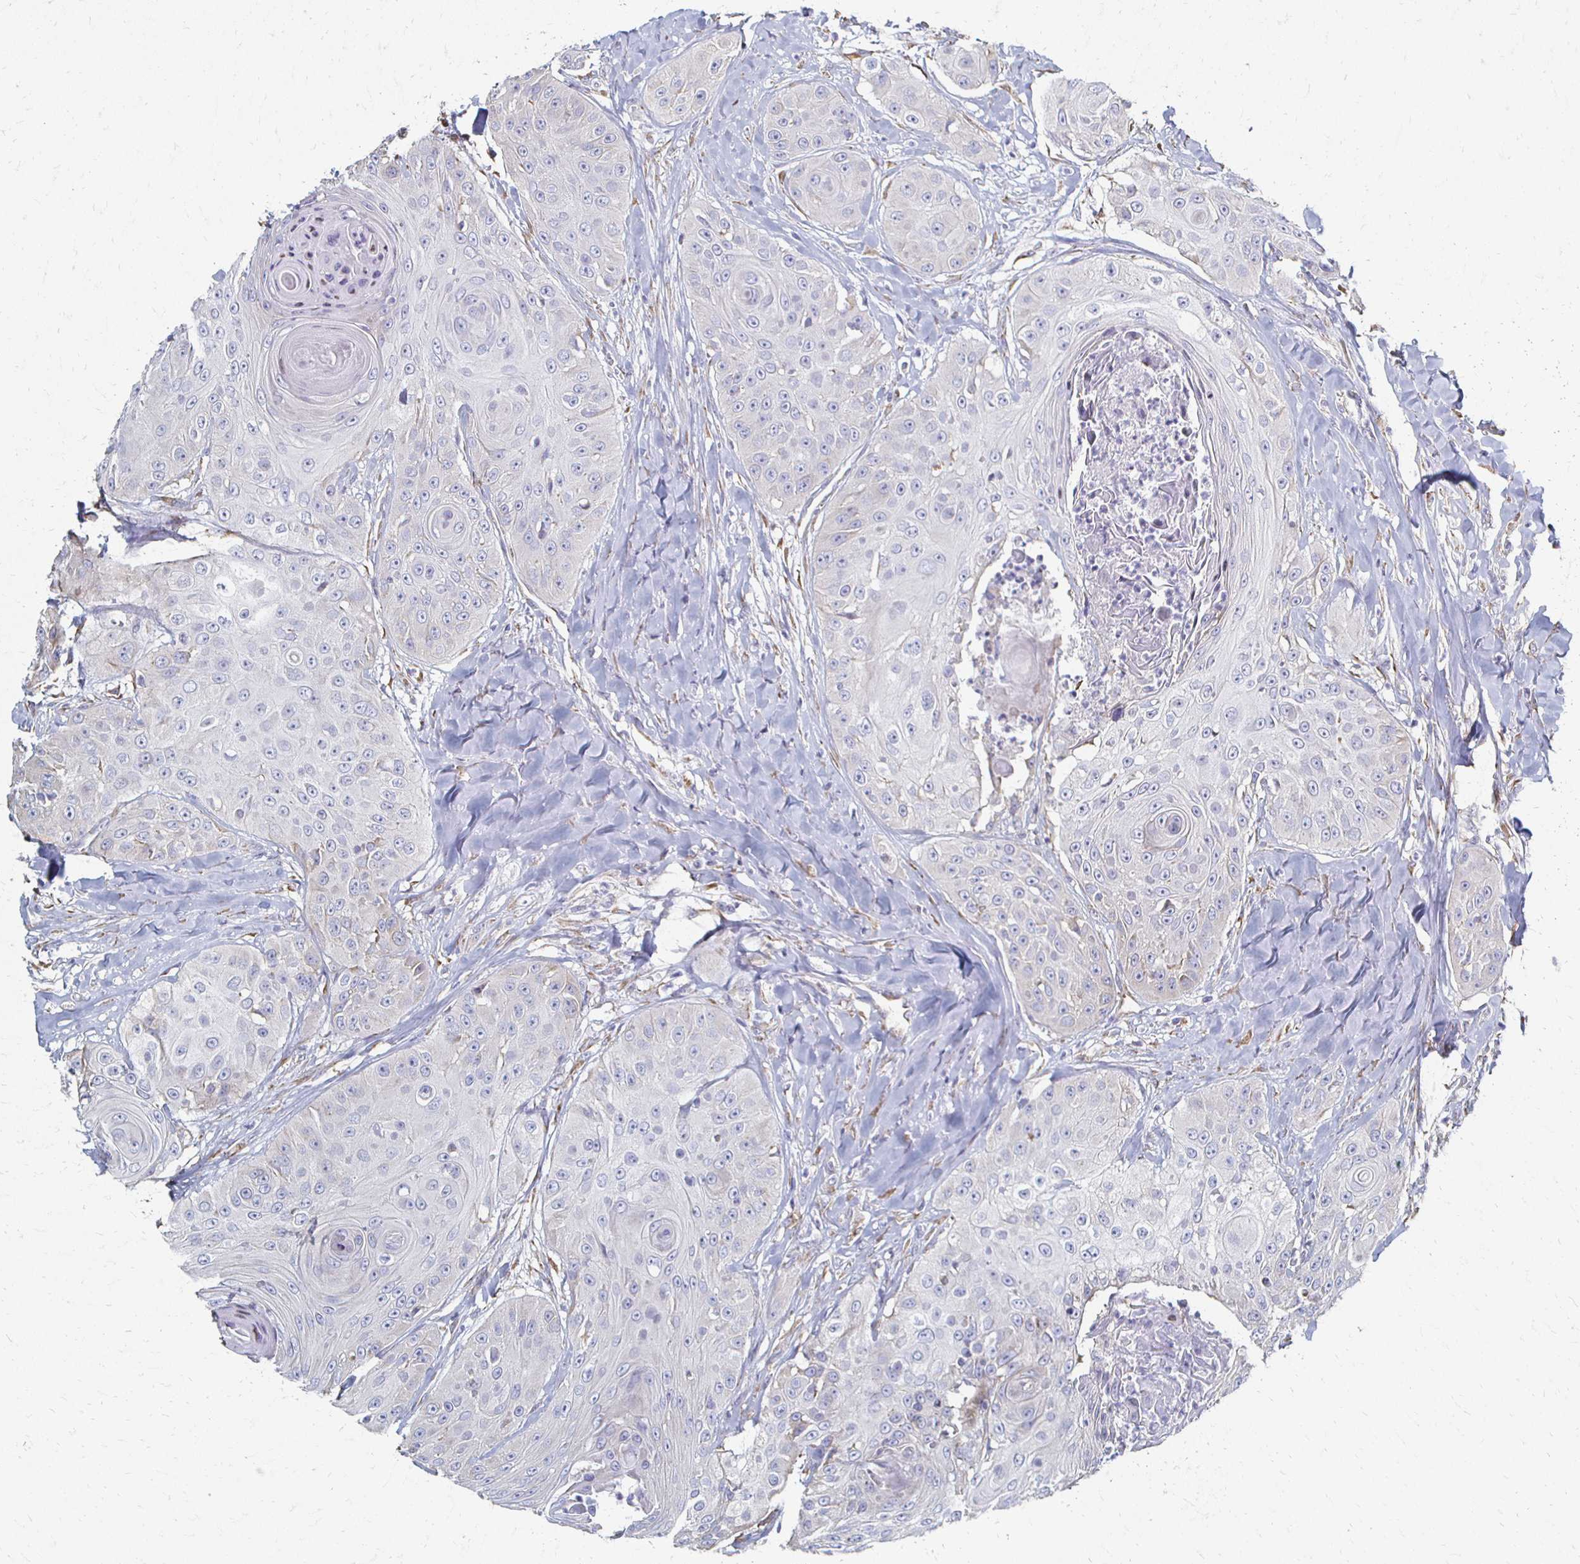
{"staining": {"intensity": "weak", "quantity": "<25%", "location": "cytoplasmic/membranous"}, "tissue": "head and neck cancer", "cell_type": "Tumor cells", "image_type": "cancer", "snomed": [{"axis": "morphology", "description": "Squamous cell carcinoma, NOS"}, {"axis": "topography", "description": "Head-Neck"}], "caption": "IHC image of squamous cell carcinoma (head and neck) stained for a protein (brown), which demonstrates no positivity in tumor cells. (Brightfield microscopy of DAB (3,3'-diaminobenzidine) IHC at high magnification).", "gene": "ATP1A3", "patient": {"sex": "male", "age": 83}}